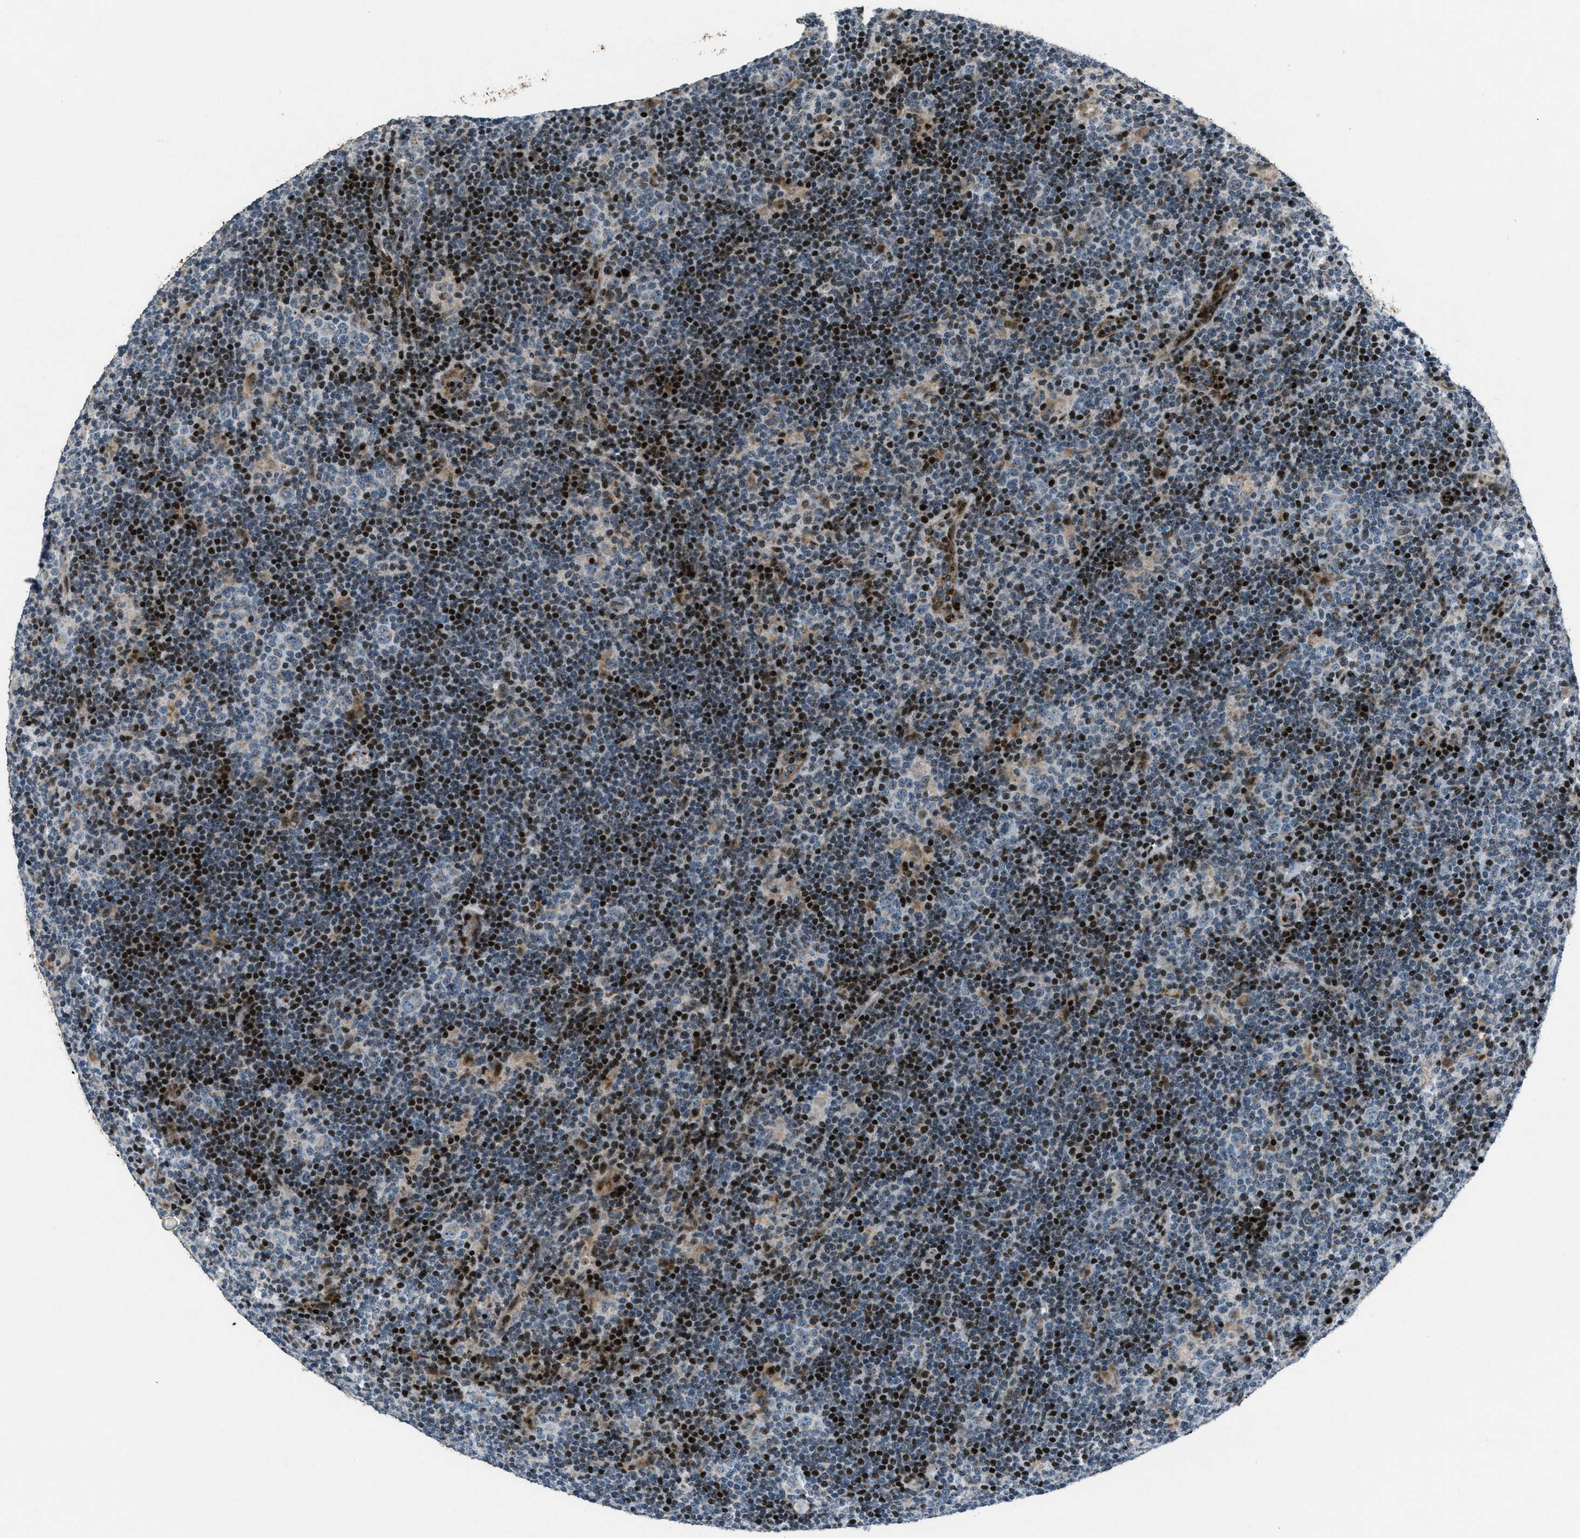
{"staining": {"intensity": "weak", "quantity": "25%-75%", "location": "cytoplasmic/membranous"}, "tissue": "lymphoma", "cell_type": "Tumor cells", "image_type": "cancer", "snomed": [{"axis": "morphology", "description": "Hodgkin's disease, NOS"}, {"axis": "topography", "description": "Lymph node"}], "caption": "Weak cytoplasmic/membranous expression for a protein is appreciated in approximately 25%-75% of tumor cells of Hodgkin's disease using immunohistochemistry (IHC).", "gene": "GPC6", "patient": {"sex": "female", "age": 57}}